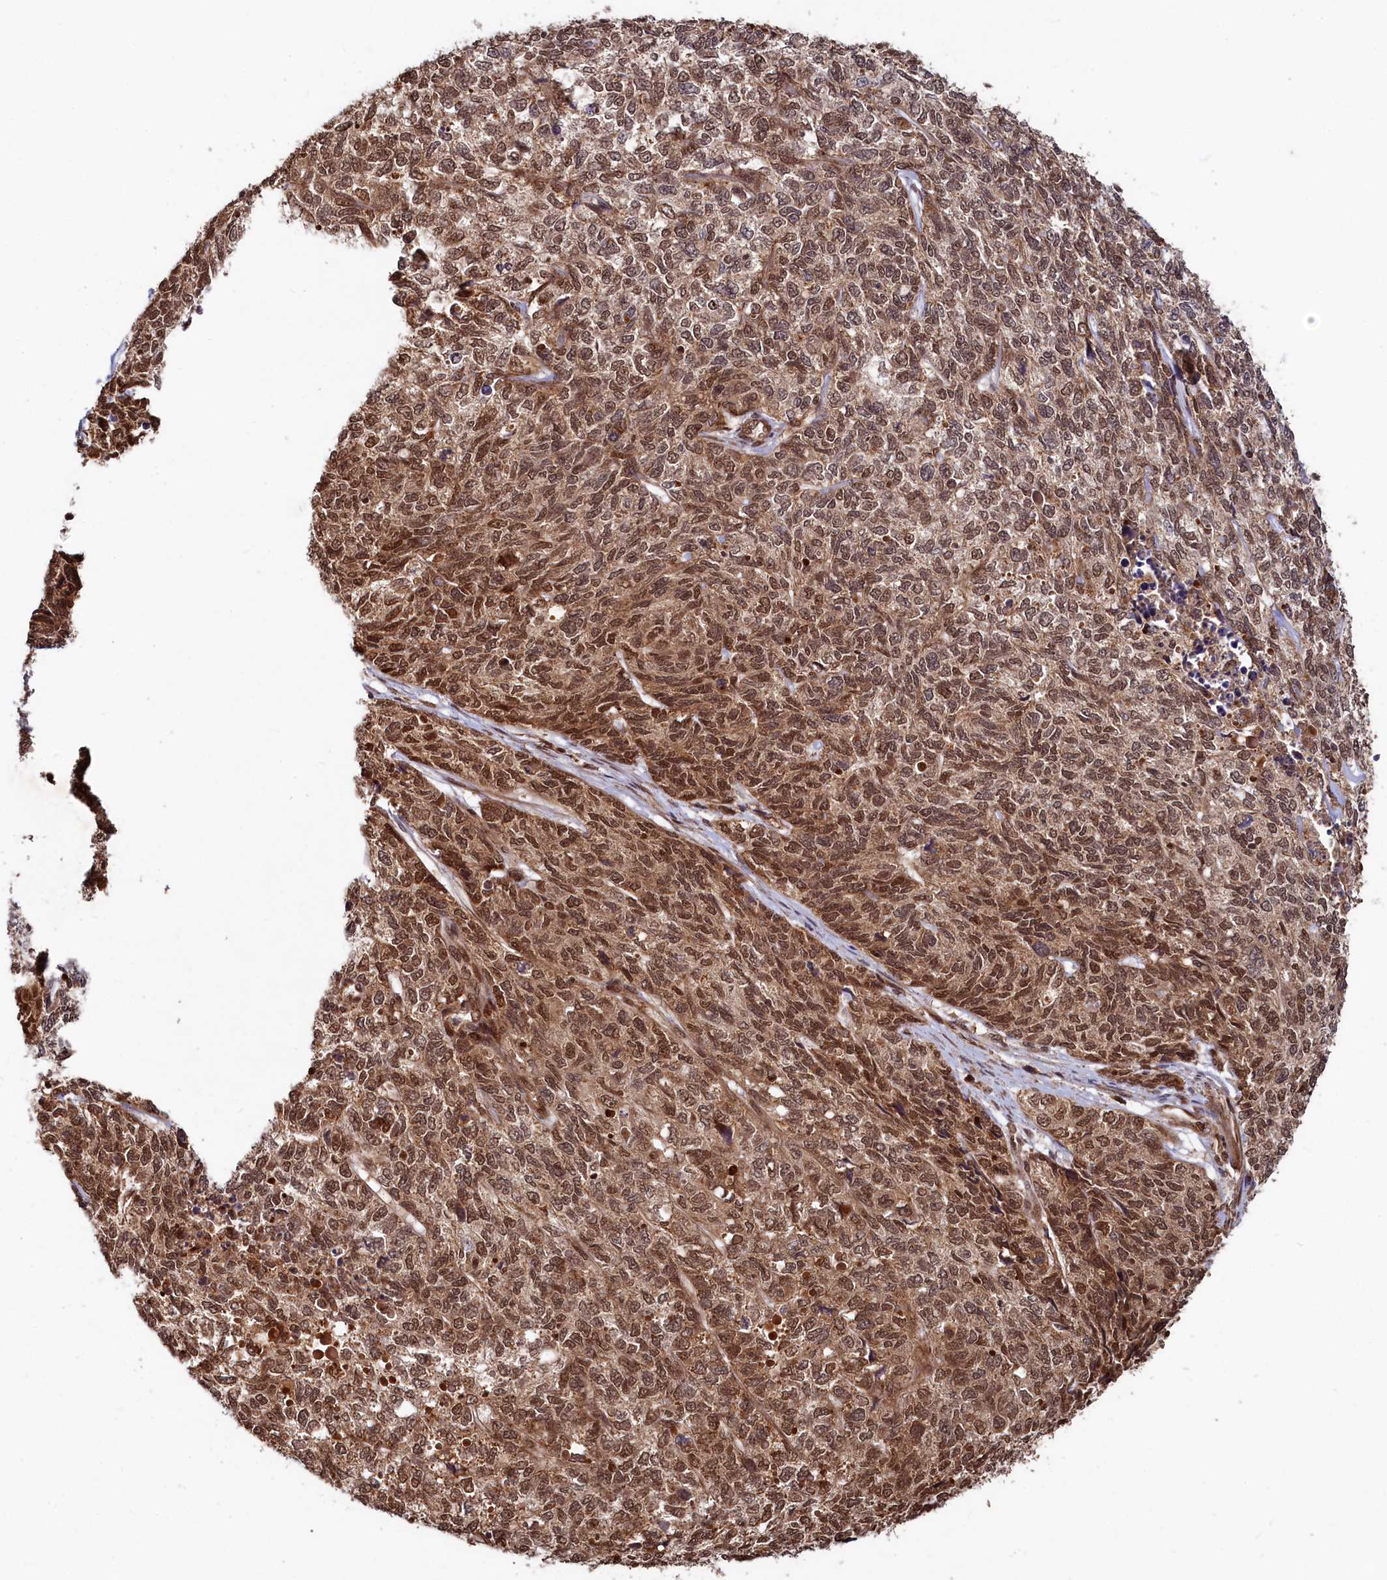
{"staining": {"intensity": "strong", "quantity": ">75%", "location": "cytoplasmic/membranous,nuclear"}, "tissue": "cervical cancer", "cell_type": "Tumor cells", "image_type": "cancer", "snomed": [{"axis": "morphology", "description": "Squamous cell carcinoma, NOS"}, {"axis": "topography", "description": "Cervix"}], "caption": "Immunohistochemical staining of human cervical cancer (squamous cell carcinoma) displays high levels of strong cytoplasmic/membranous and nuclear protein expression in approximately >75% of tumor cells. Immunohistochemistry (ihc) stains the protein in brown and the nuclei are stained blue.", "gene": "TRIM23", "patient": {"sex": "female", "age": 63}}